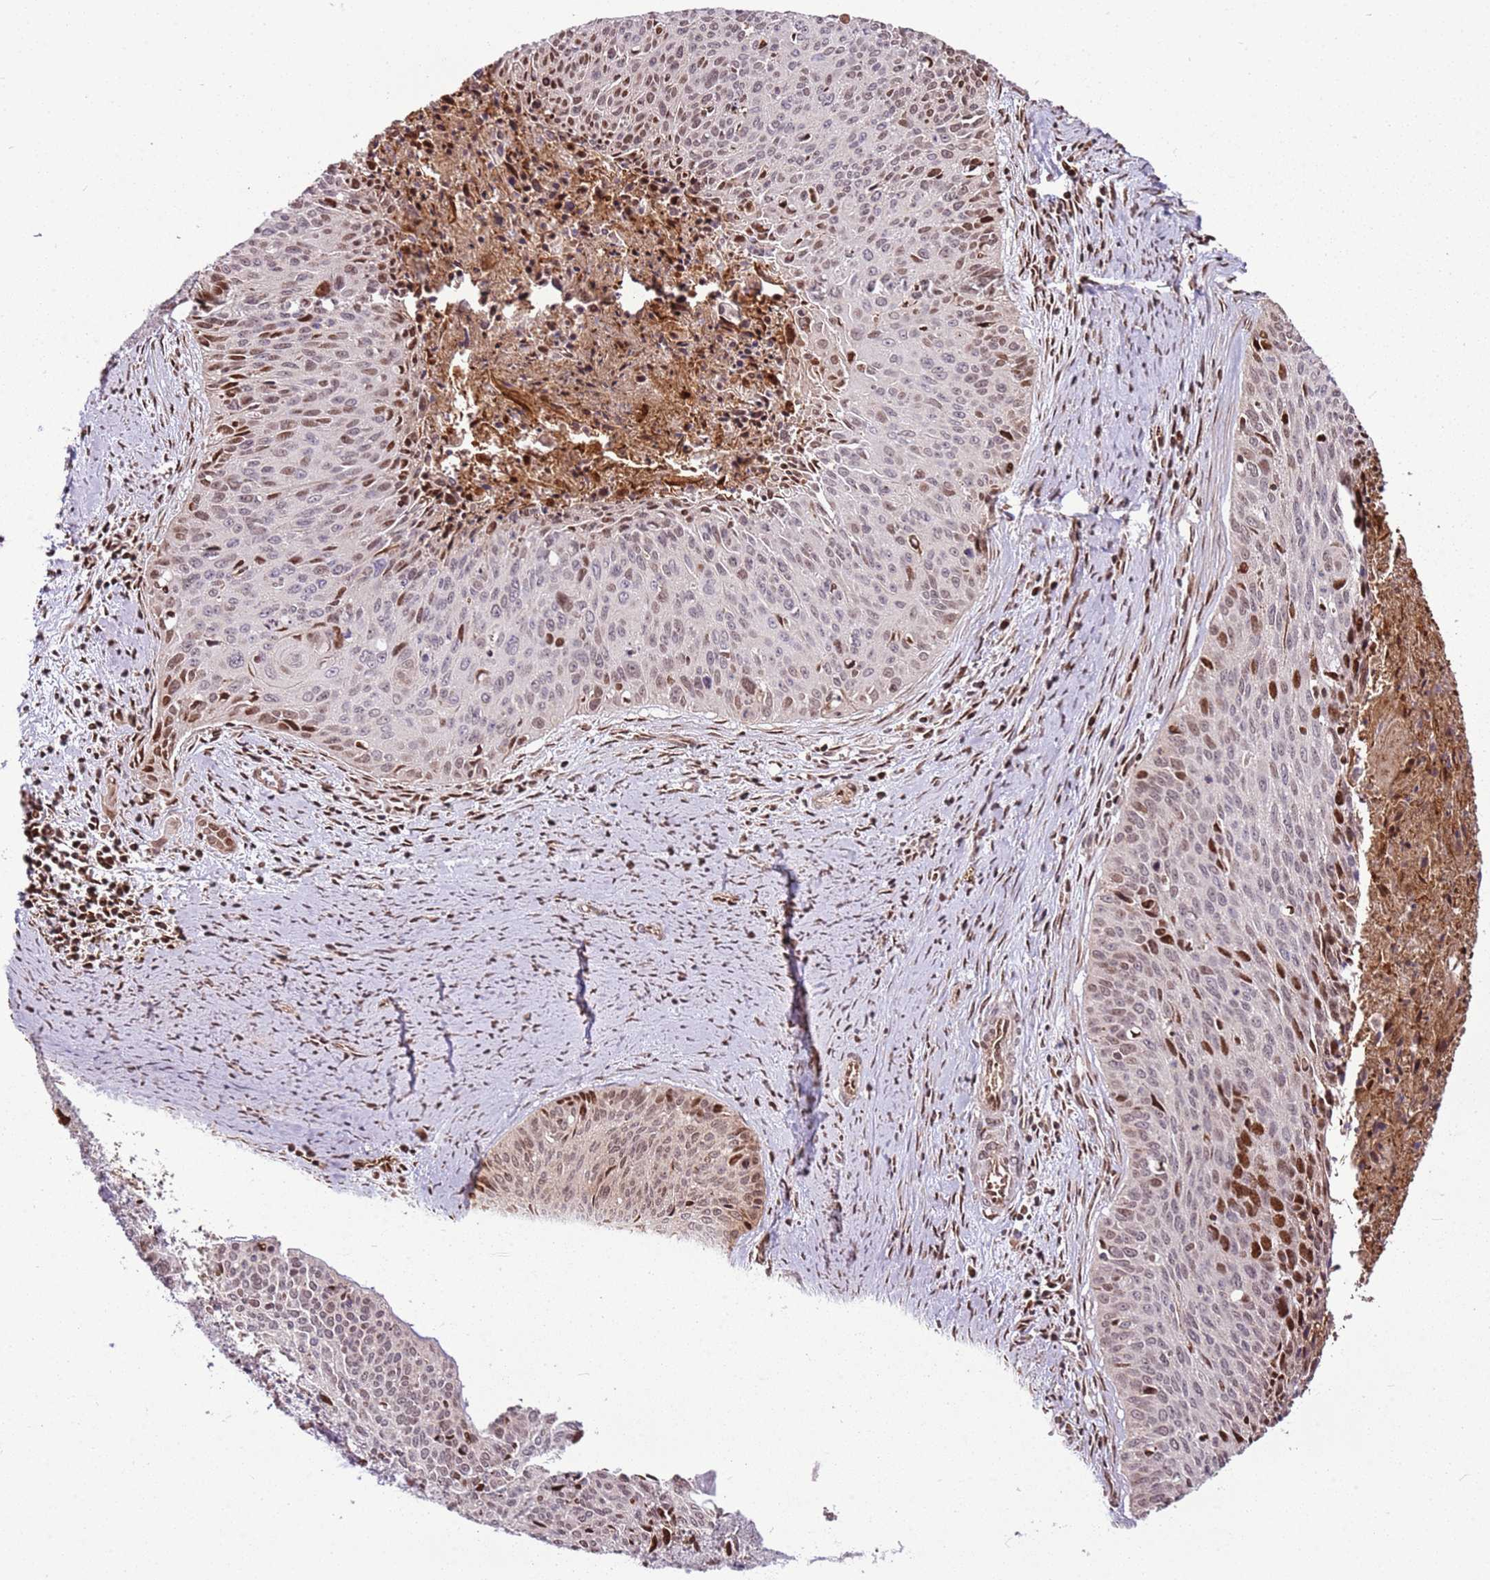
{"staining": {"intensity": "strong", "quantity": "<25%", "location": "nuclear"}, "tissue": "cervical cancer", "cell_type": "Tumor cells", "image_type": "cancer", "snomed": [{"axis": "morphology", "description": "Squamous cell carcinoma, NOS"}, {"axis": "topography", "description": "Cervix"}], "caption": "Tumor cells exhibit medium levels of strong nuclear positivity in approximately <25% of cells in squamous cell carcinoma (cervical).", "gene": "PCTP", "patient": {"sex": "female", "age": 55}}